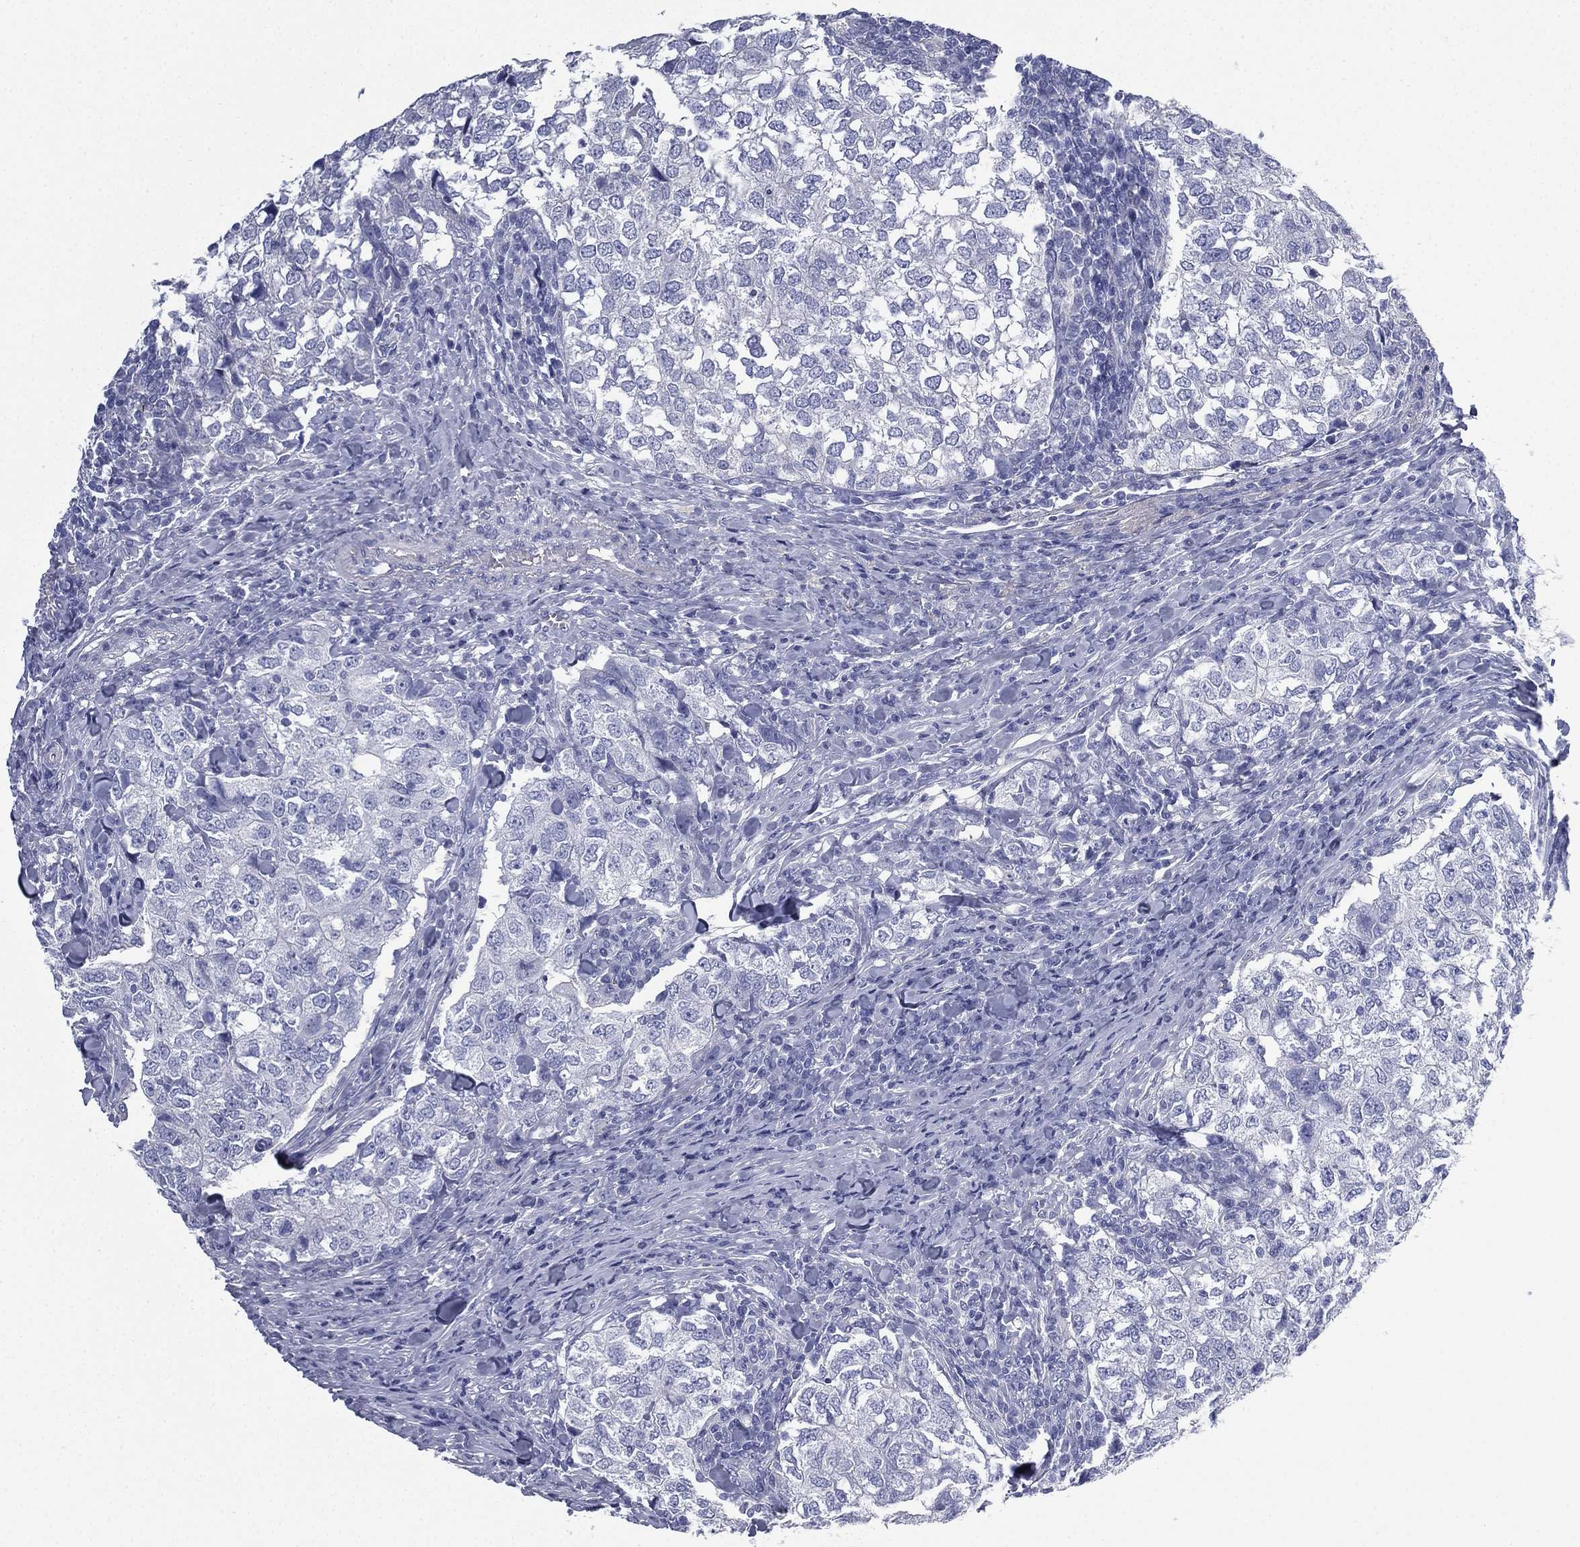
{"staining": {"intensity": "negative", "quantity": "none", "location": "none"}, "tissue": "breast cancer", "cell_type": "Tumor cells", "image_type": "cancer", "snomed": [{"axis": "morphology", "description": "Duct carcinoma"}, {"axis": "topography", "description": "Breast"}], "caption": "The immunohistochemistry (IHC) image has no significant staining in tumor cells of invasive ductal carcinoma (breast) tissue. (DAB IHC, high magnification).", "gene": "FCER2", "patient": {"sex": "female", "age": 30}}